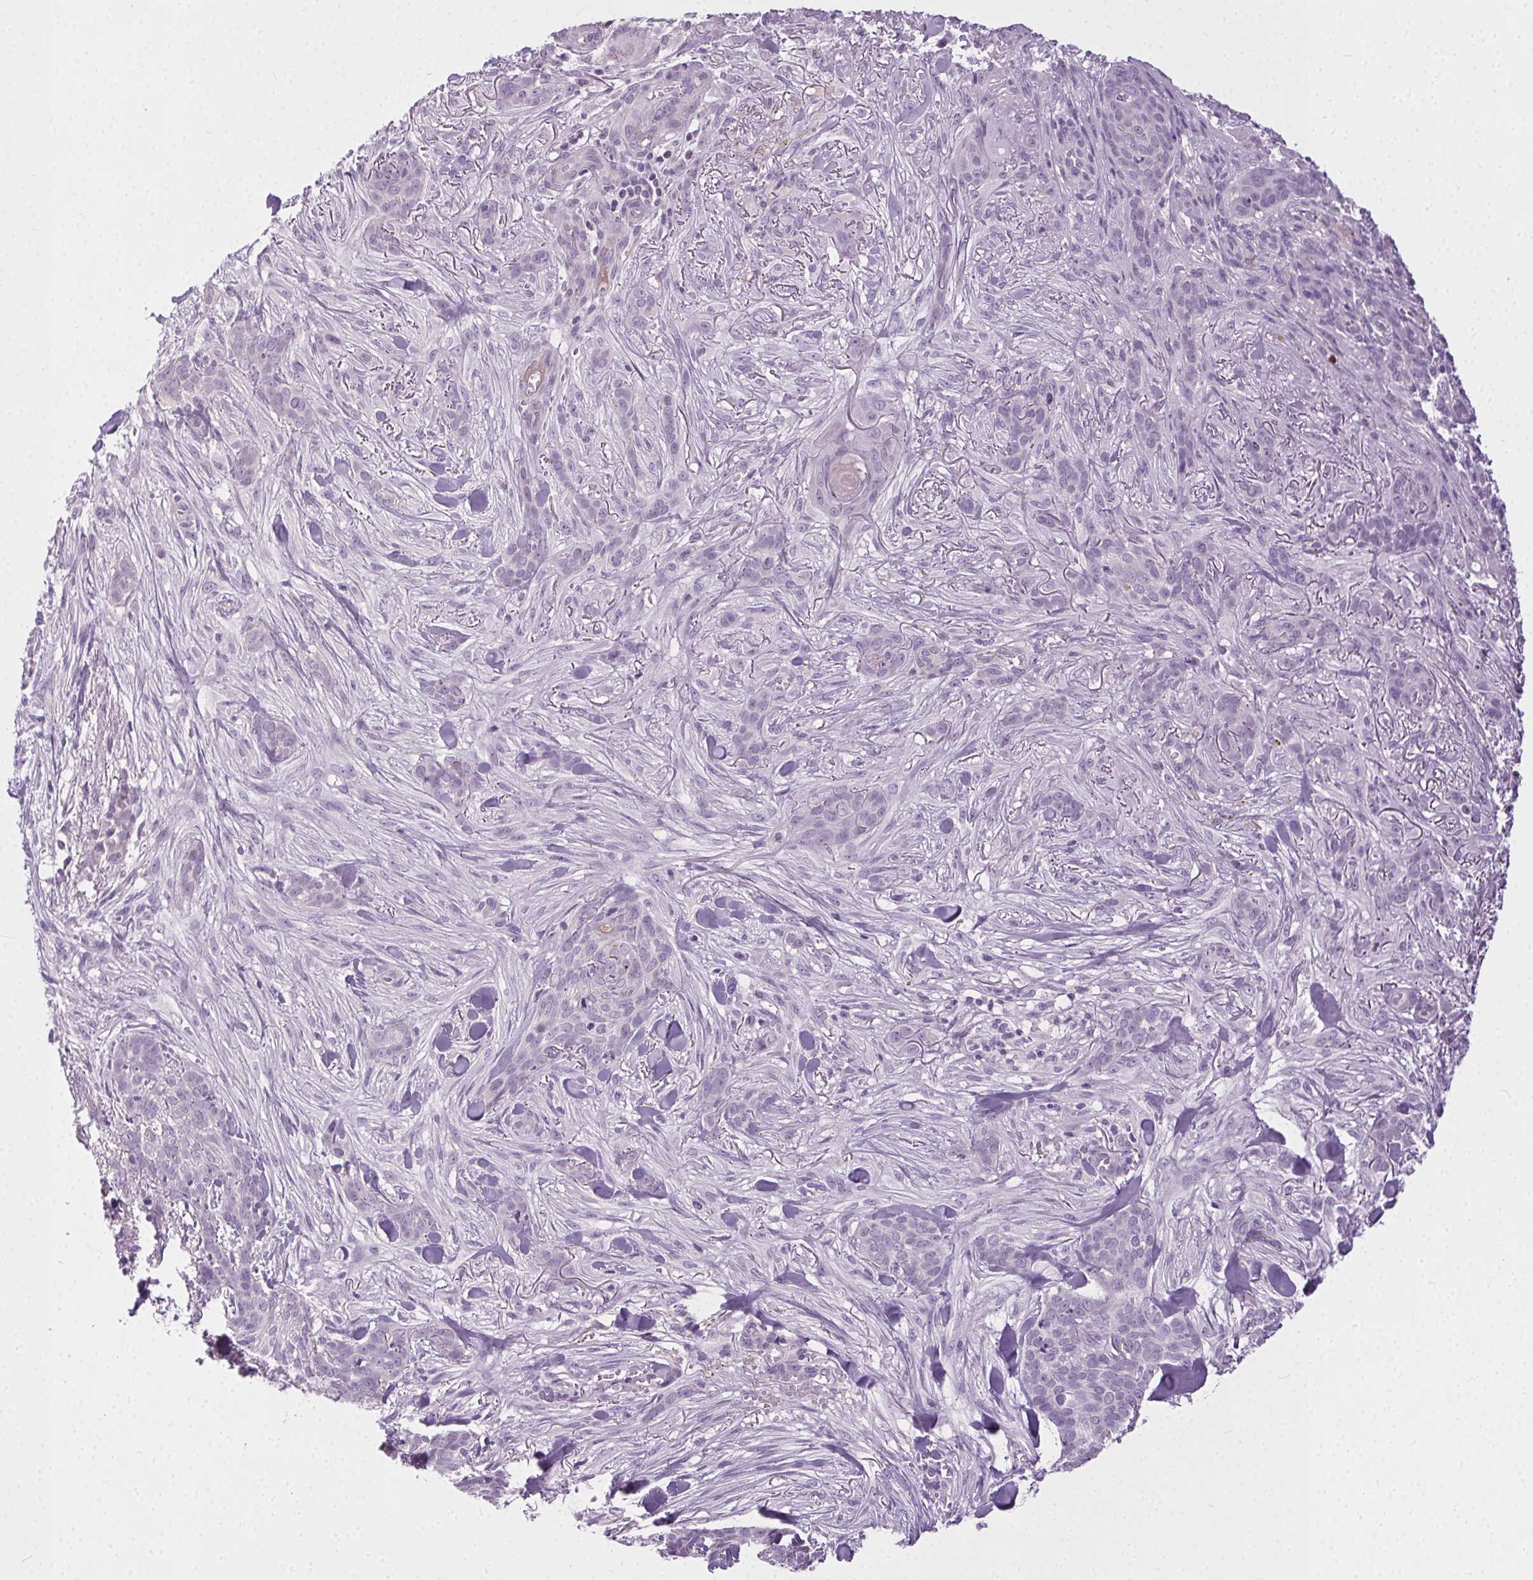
{"staining": {"intensity": "negative", "quantity": "none", "location": "none"}, "tissue": "skin cancer", "cell_type": "Tumor cells", "image_type": "cancer", "snomed": [{"axis": "morphology", "description": "Basal cell carcinoma"}, {"axis": "topography", "description": "Skin"}], "caption": "High power microscopy image of an immunohistochemistry histopathology image of skin basal cell carcinoma, revealing no significant staining in tumor cells.", "gene": "SYCE2", "patient": {"sex": "female", "age": 61}}